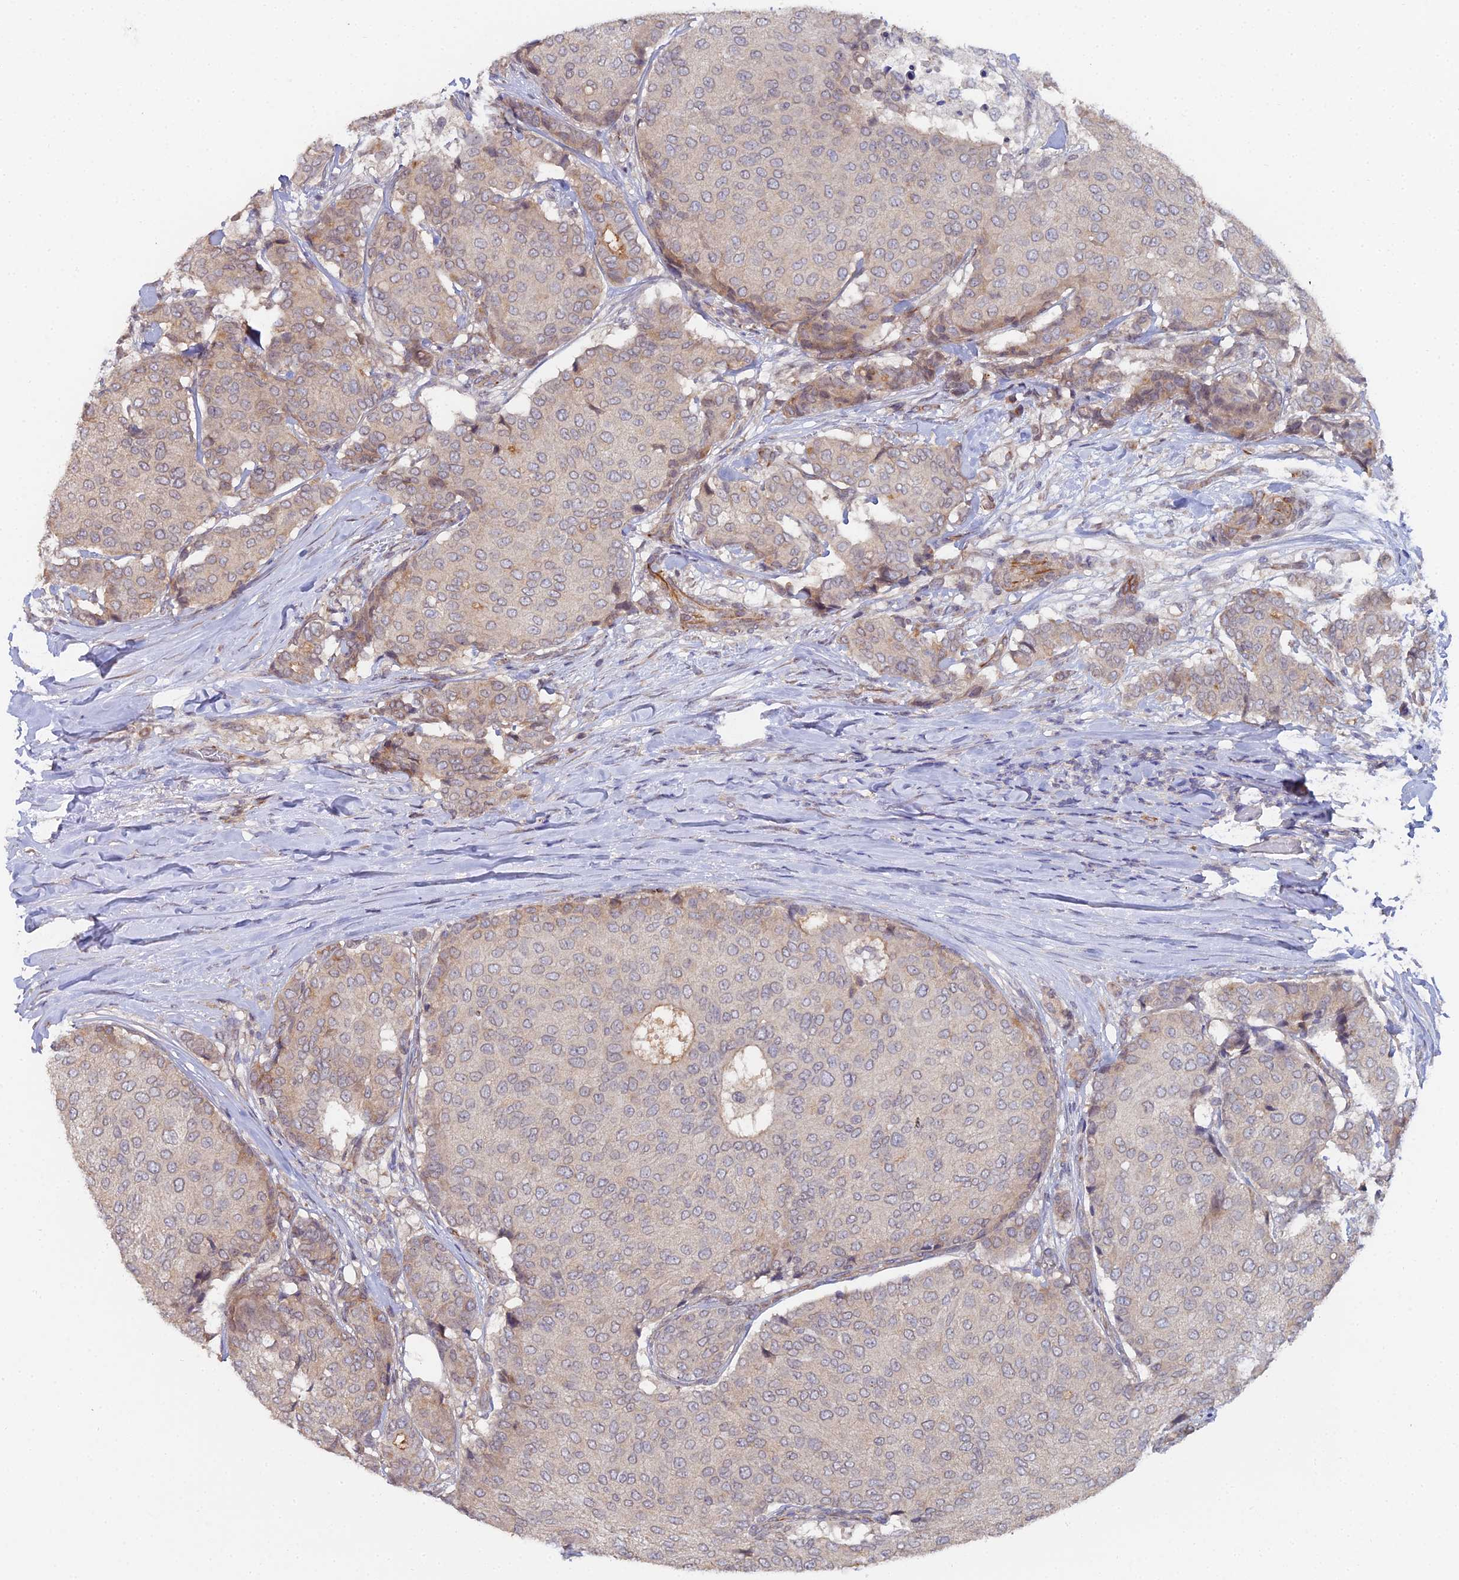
{"staining": {"intensity": "weak", "quantity": "<25%", "location": "cytoplasmic/membranous"}, "tissue": "breast cancer", "cell_type": "Tumor cells", "image_type": "cancer", "snomed": [{"axis": "morphology", "description": "Duct carcinoma"}, {"axis": "topography", "description": "Breast"}], "caption": "This is an immunohistochemistry histopathology image of invasive ductal carcinoma (breast). There is no staining in tumor cells.", "gene": "C4orf19", "patient": {"sex": "female", "age": 75}}